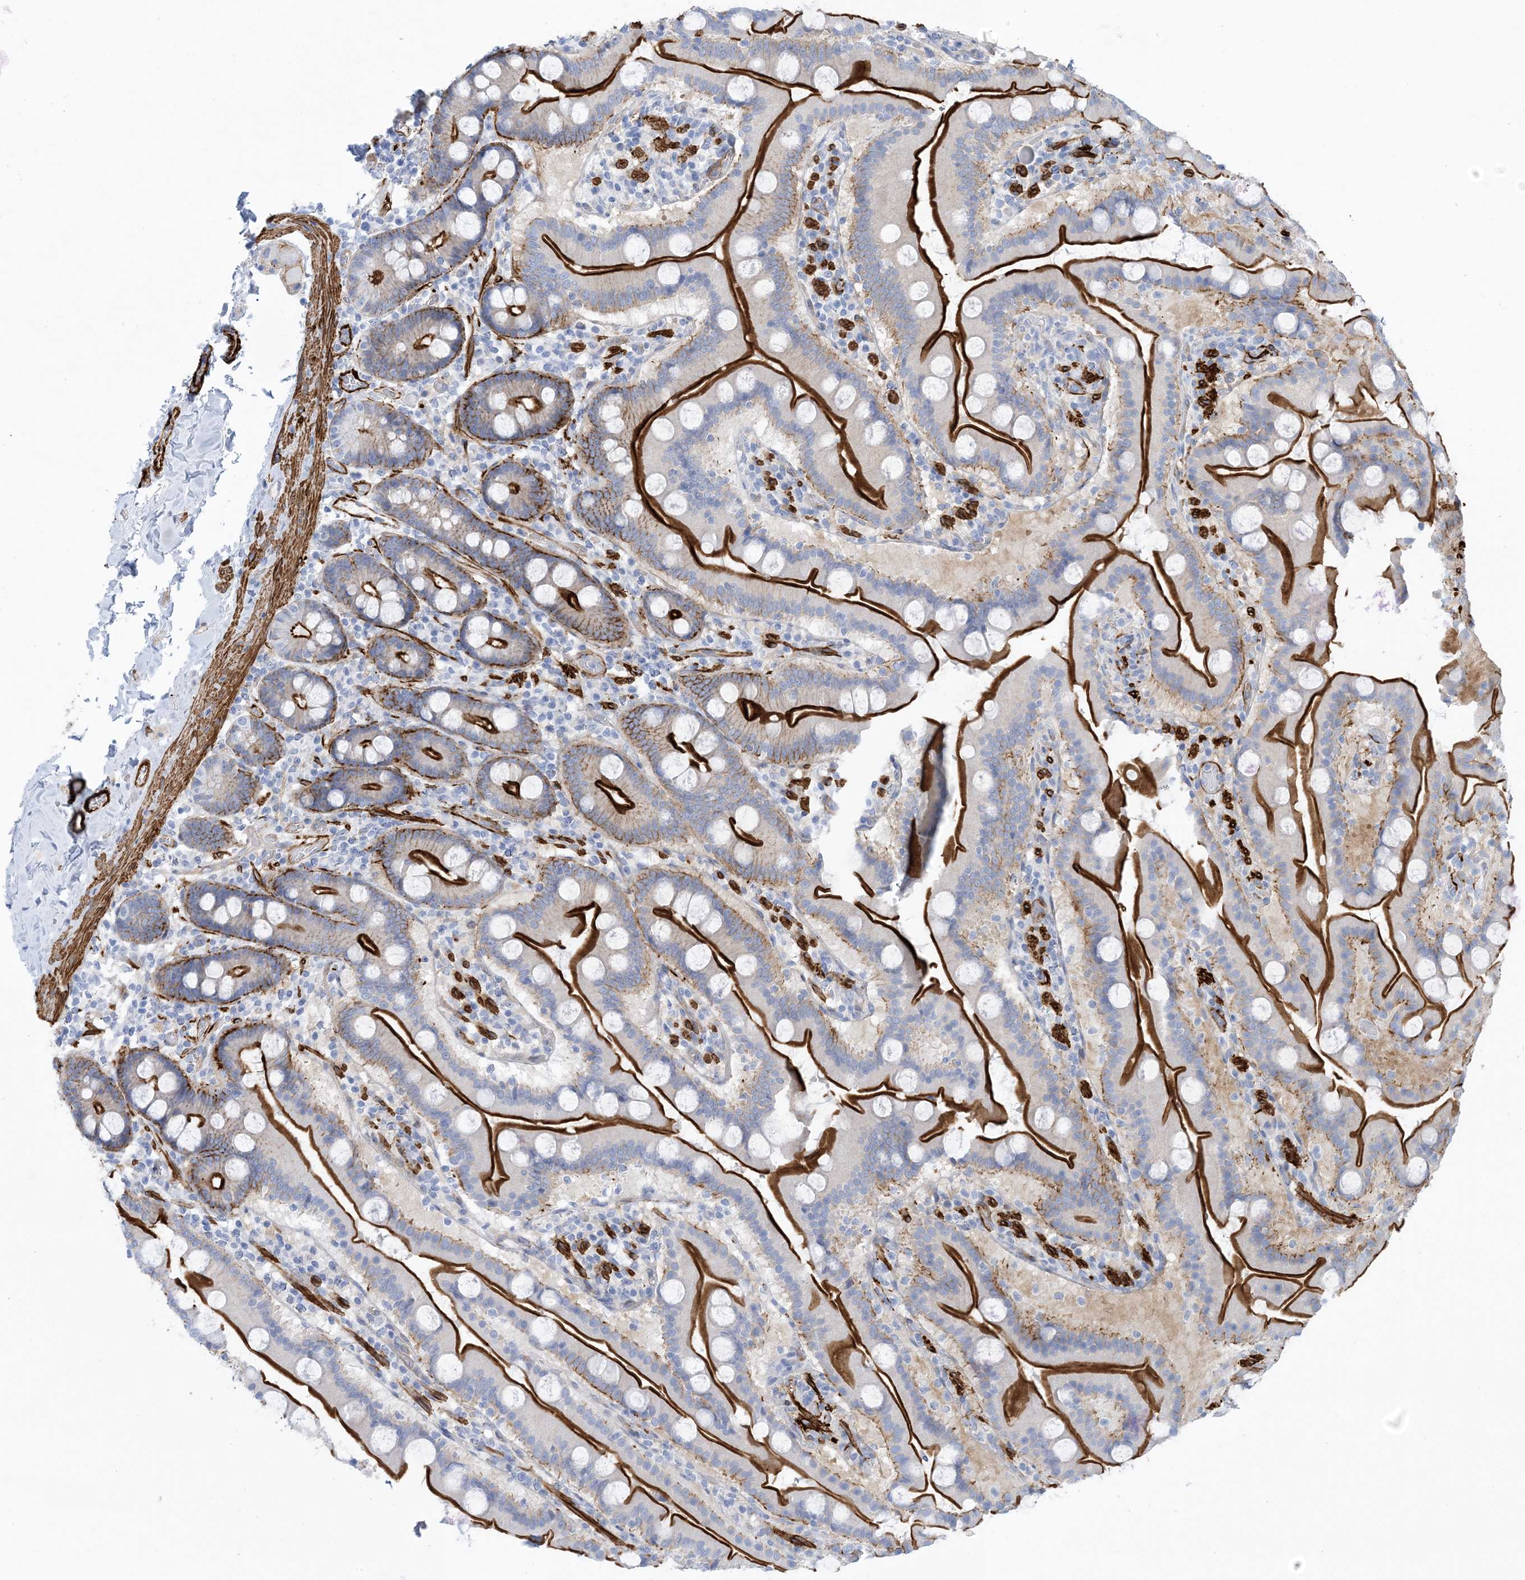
{"staining": {"intensity": "strong", "quantity": "25%-75%", "location": "cytoplasmic/membranous"}, "tissue": "duodenum", "cell_type": "Glandular cells", "image_type": "normal", "snomed": [{"axis": "morphology", "description": "Normal tissue, NOS"}, {"axis": "topography", "description": "Duodenum"}], "caption": "This histopathology image shows immunohistochemistry staining of unremarkable duodenum, with high strong cytoplasmic/membranous staining in approximately 25%-75% of glandular cells.", "gene": "SHANK1", "patient": {"sex": "male", "age": 55}}